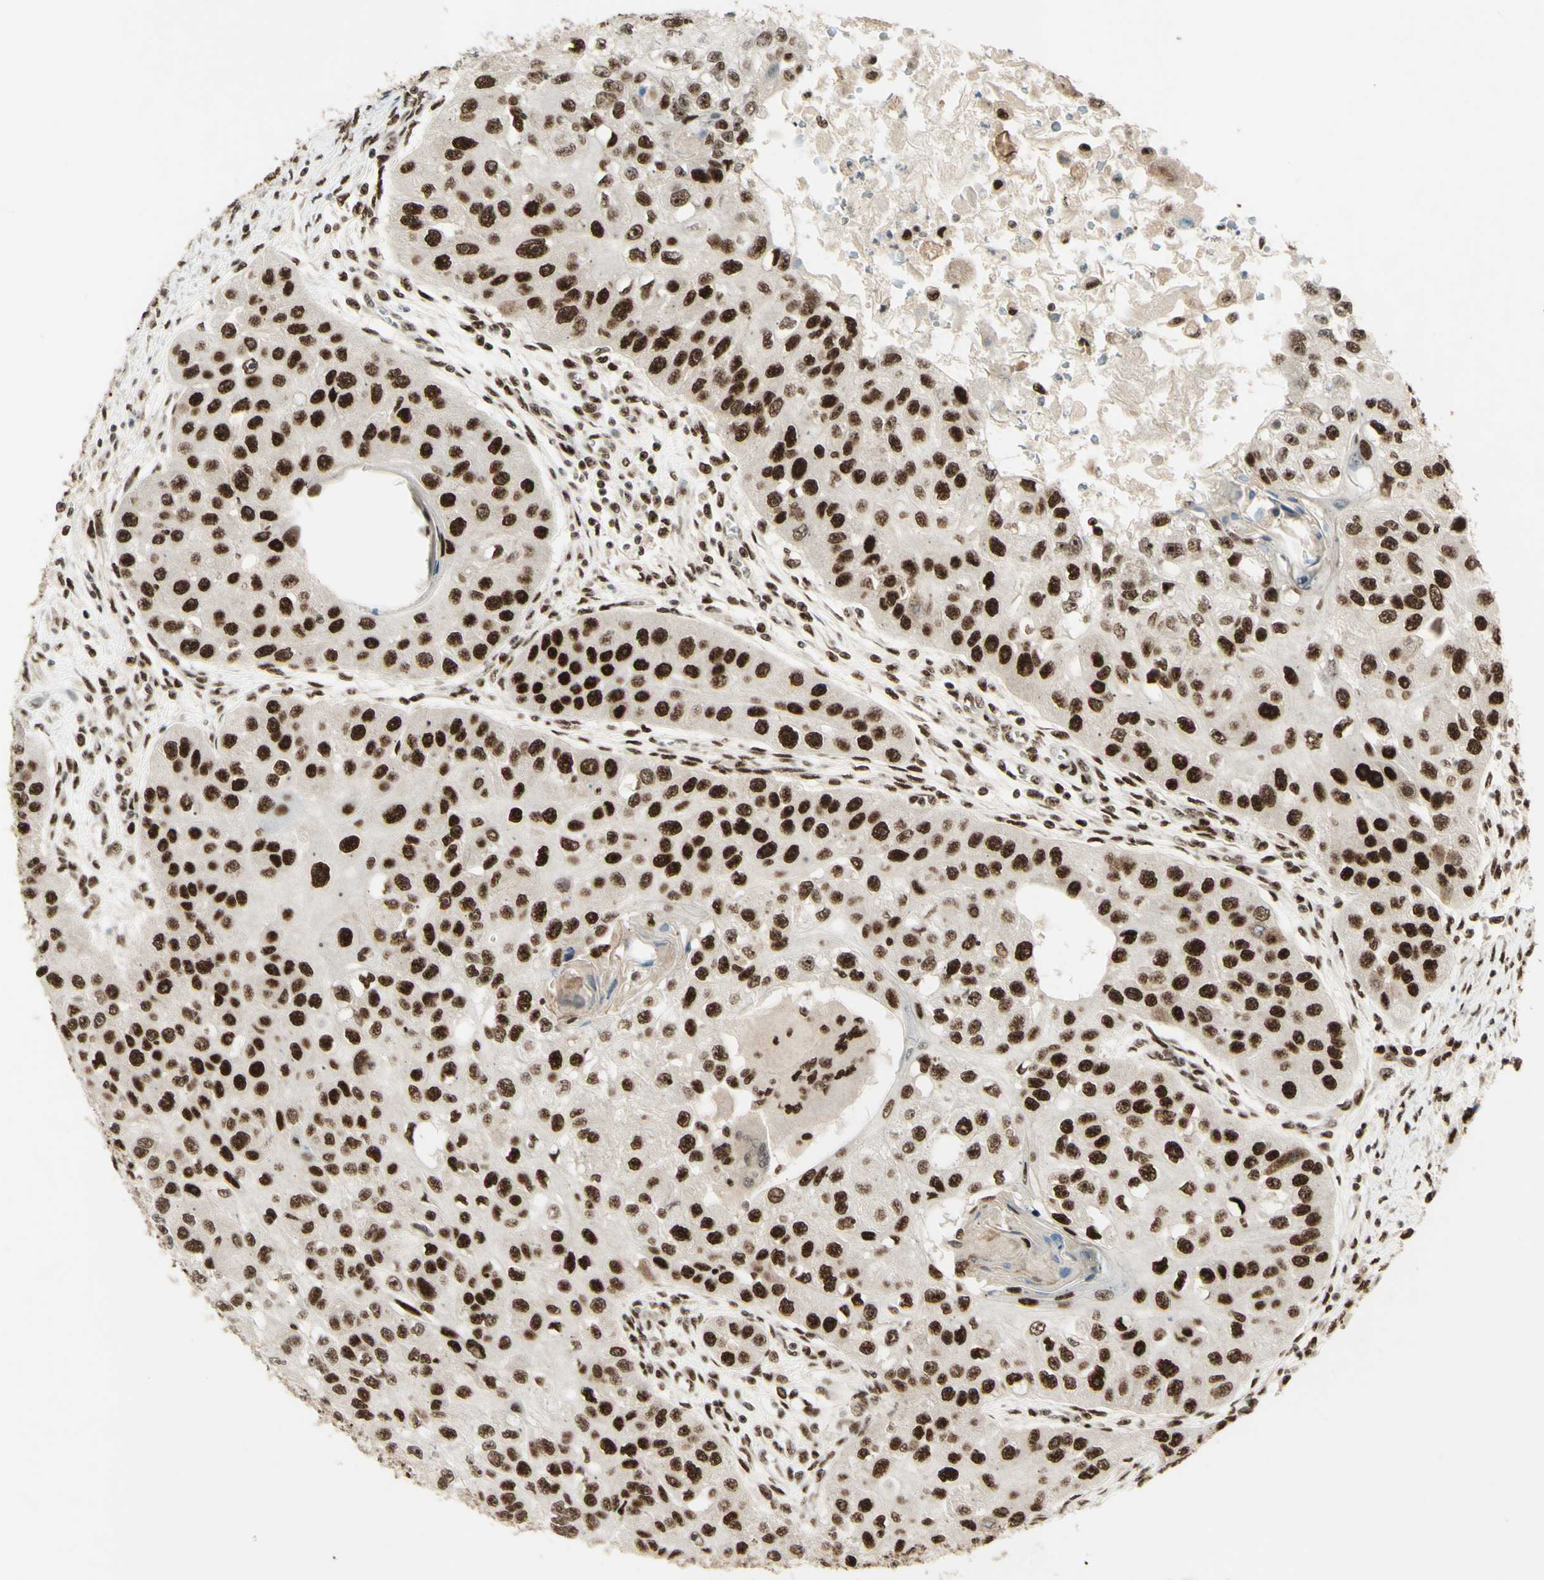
{"staining": {"intensity": "strong", "quantity": ">75%", "location": "nuclear"}, "tissue": "head and neck cancer", "cell_type": "Tumor cells", "image_type": "cancer", "snomed": [{"axis": "morphology", "description": "Normal tissue, NOS"}, {"axis": "morphology", "description": "Squamous cell carcinoma, NOS"}, {"axis": "topography", "description": "Skeletal muscle"}, {"axis": "topography", "description": "Head-Neck"}], "caption": "This image reveals IHC staining of human squamous cell carcinoma (head and neck), with high strong nuclear expression in approximately >75% of tumor cells.", "gene": "DHX9", "patient": {"sex": "male", "age": 51}}